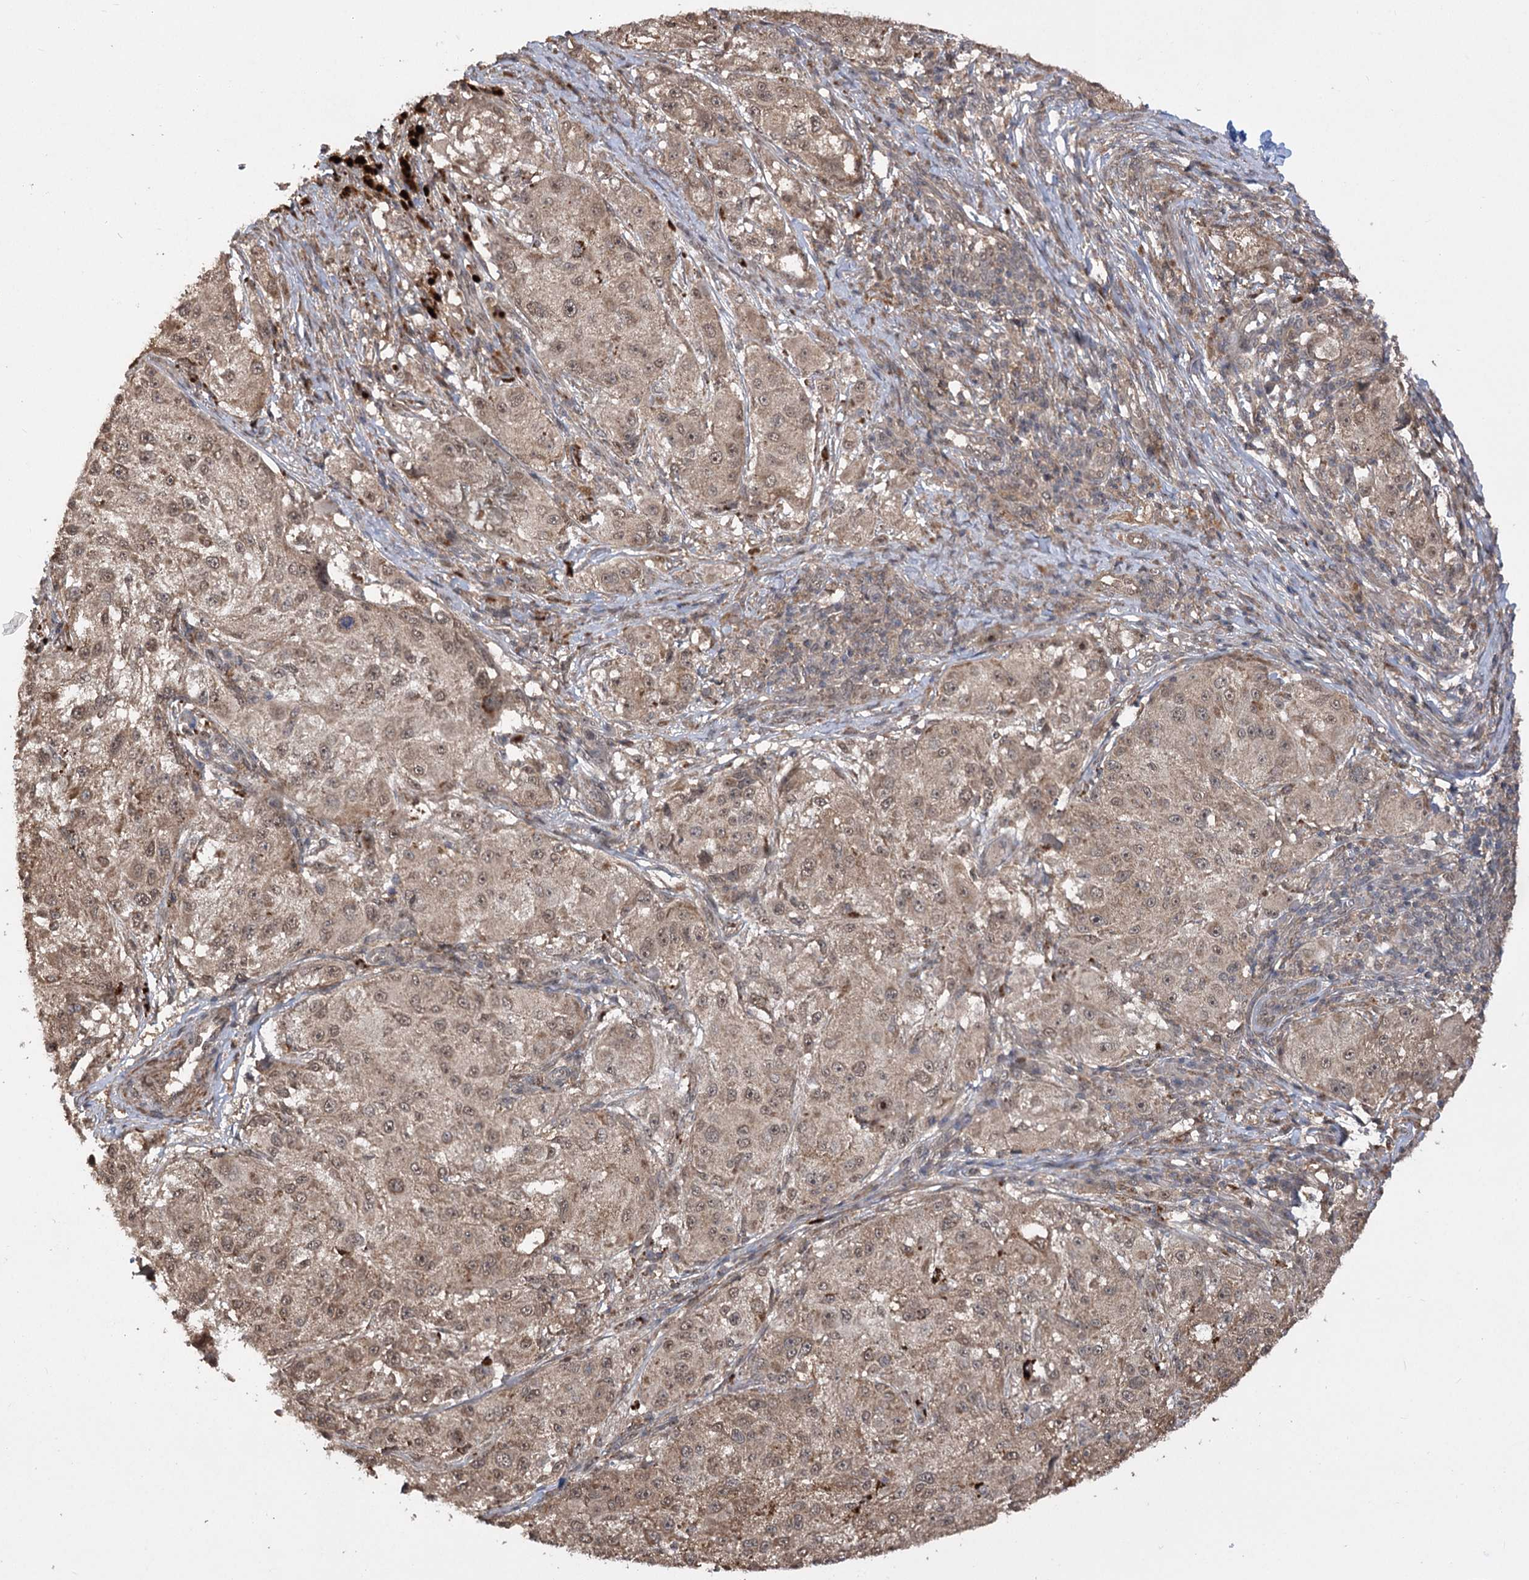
{"staining": {"intensity": "moderate", "quantity": ">75%", "location": "cytoplasmic/membranous,nuclear"}, "tissue": "melanoma", "cell_type": "Tumor cells", "image_type": "cancer", "snomed": [{"axis": "morphology", "description": "Necrosis, NOS"}, {"axis": "morphology", "description": "Malignant melanoma, NOS"}, {"axis": "topography", "description": "Skin"}], "caption": "Immunohistochemistry histopathology image of malignant melanoma stained for a protein (brown), which demonstrates medium levels of moderate cytoplasmic/membranous and nuclear expression in about >75% of tumor cells.", "gene": "TENM2", "patient": {"sex": "female", "age": 87}}